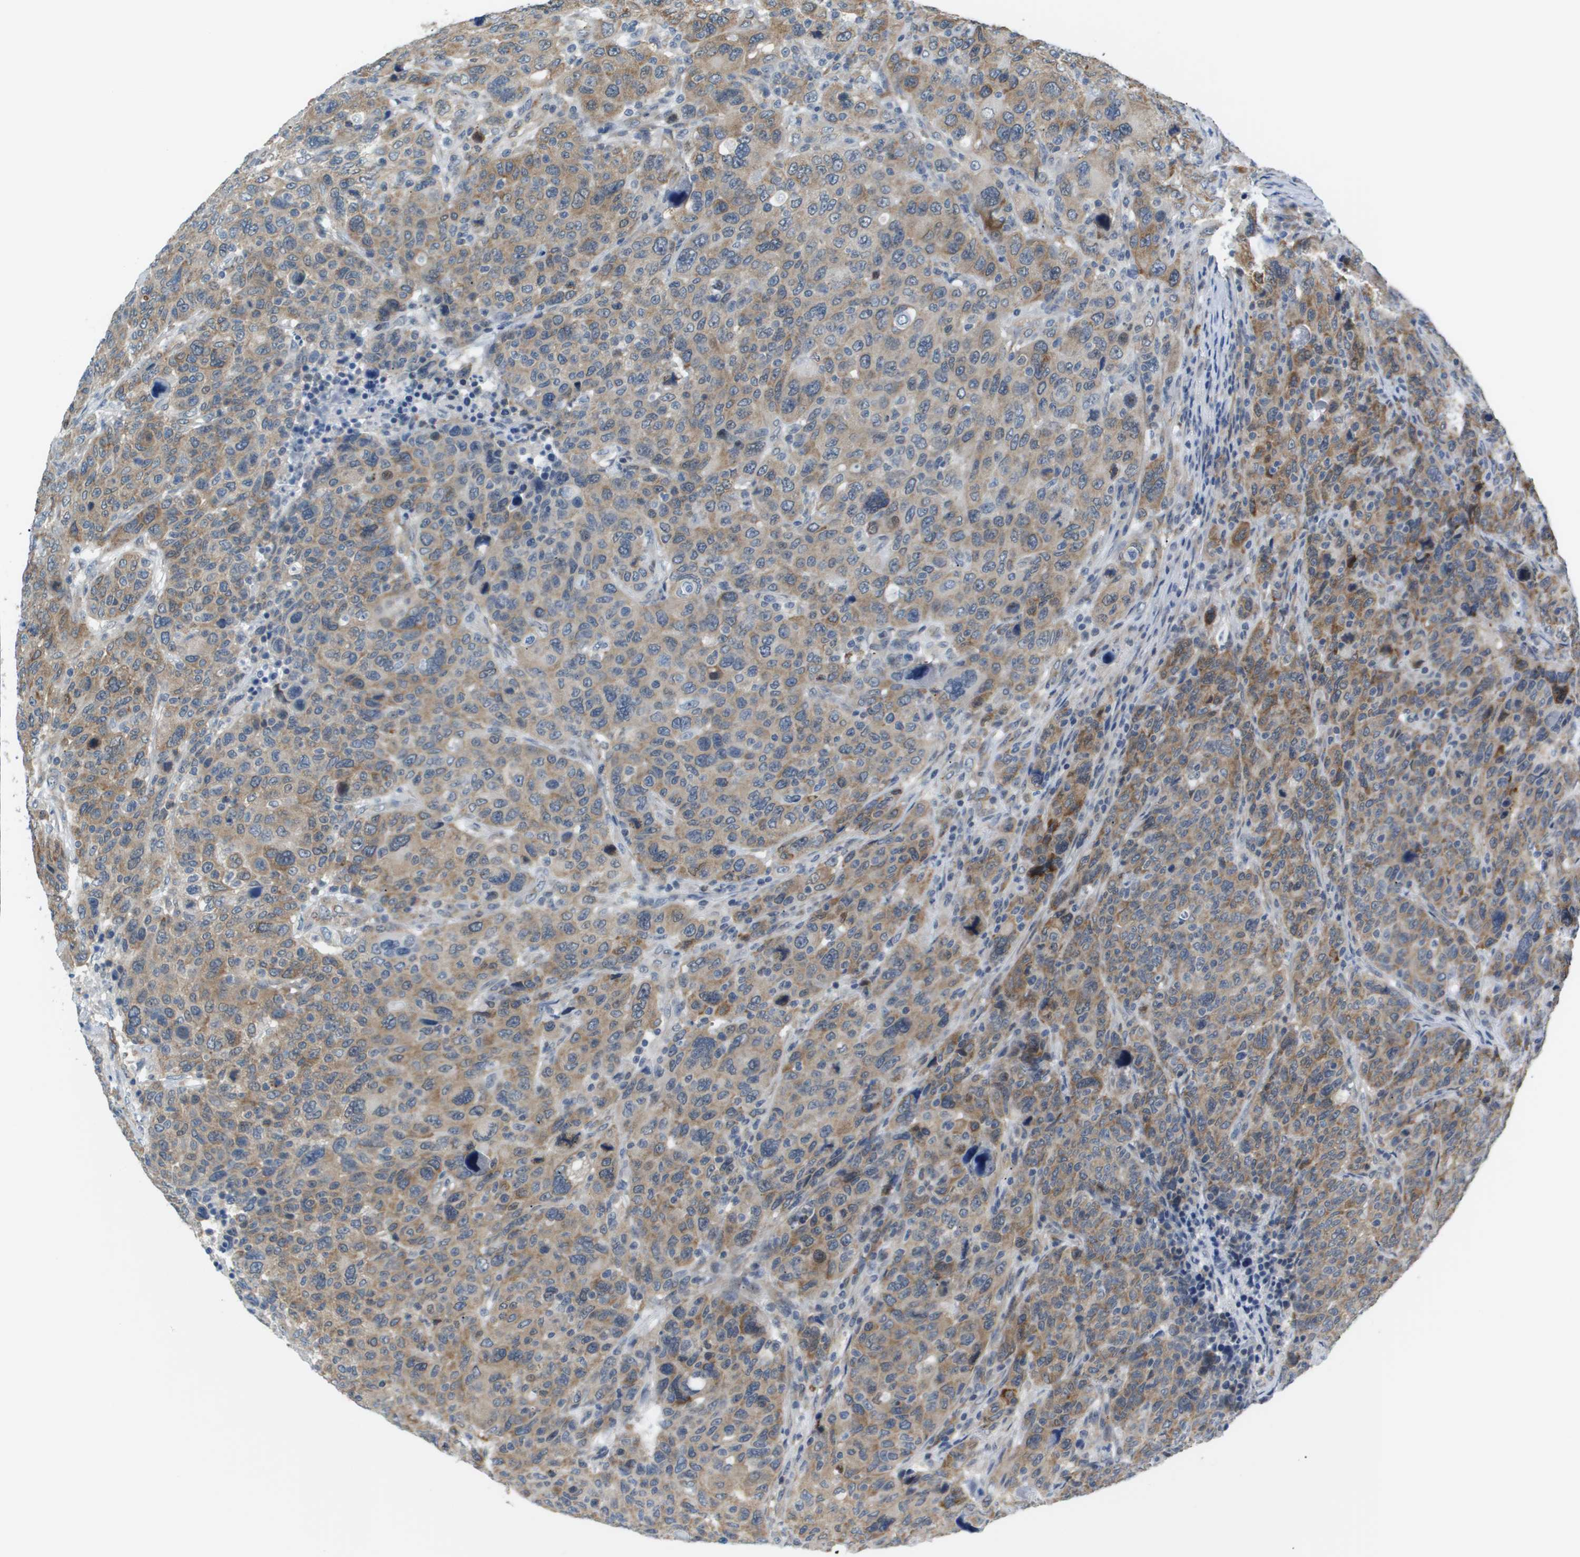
{"staining": {"intensity": "moderate", "quantity": ">75%", "location": "cytoplasmic/membranous"}, "tissue": "breast cancer", "cell_type": "Tumor cells", "image_type": "cancer", "snomed": [{"axis": "morphology", "description": "Duct carcinoma"}, {"axis": "topography", "description": "Breast"}], "caption": "Invasive ductal carcinoma (breast) was stained to show a protein in brown. There is medium levels of moderate cytoplasmic/membranous staining in approximately >75% of tumor cells. (DAB = brown stain, brightfield microscopy at high magnification).", "gene": "OTUD5", "patient": {"sex": "female", "age": 37}}